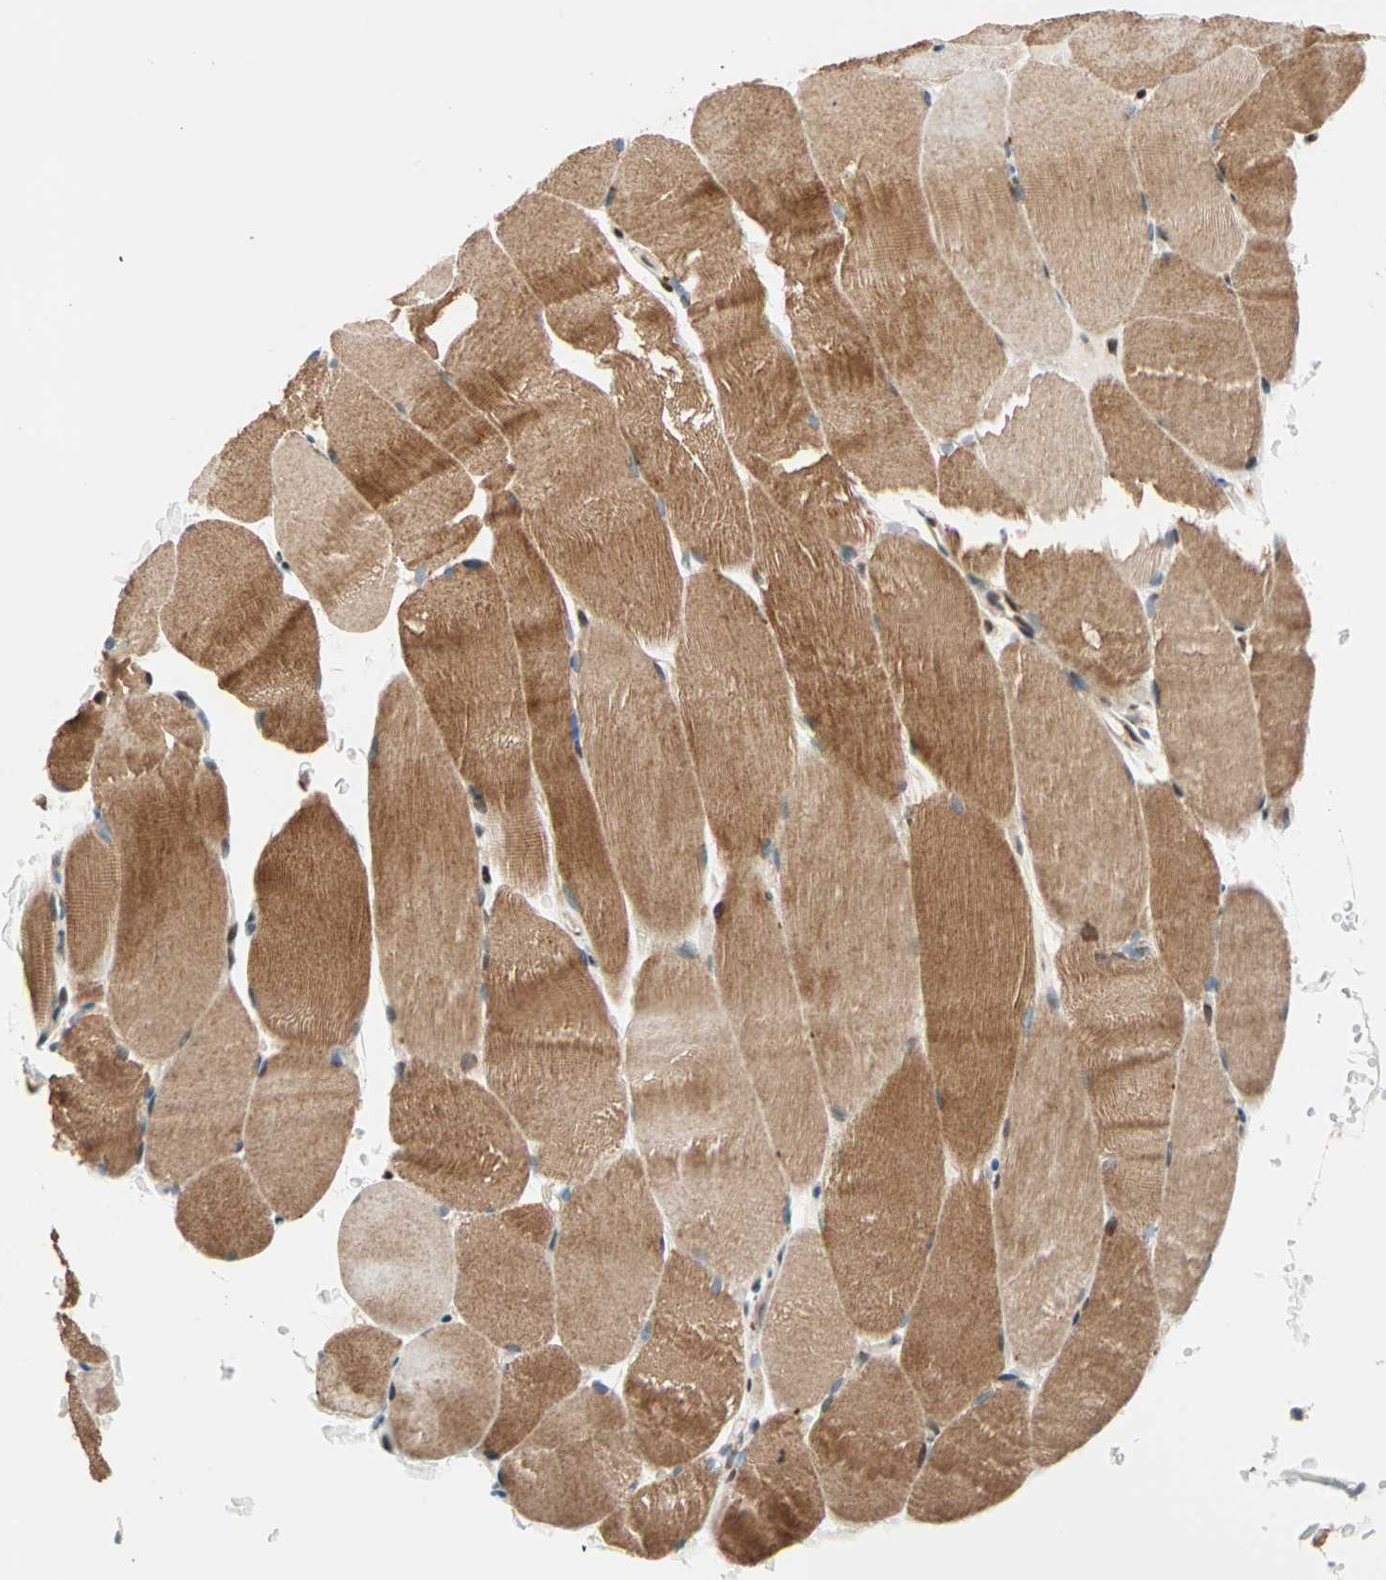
{"staining": {"intensity": "strong", "quantity": ">75%", "location": "cytoplasmic/membranous"}, "tissue": "skeletal muscle", "cell_type": "Myocytes", "image_type": "normal", "snomed": [{"axis": "morphology", "description": "Normal tissue, NOS"}, {"axis": "topography", "description": "Skeletal muscle"}, {"axis": "topography", "description": "Parathyroid gland"}], "caption": "Immunohistochemical staining of benign human skeletal muscle shows >75% levels of strong cytoplasmic/membranous protein expression in approximately >75% of myocytes. The protein of interest is shown in brown color, while the nuclei are stained blue.", "gene": "HECW1", "patient": {"sex": "female", "age": 37}}